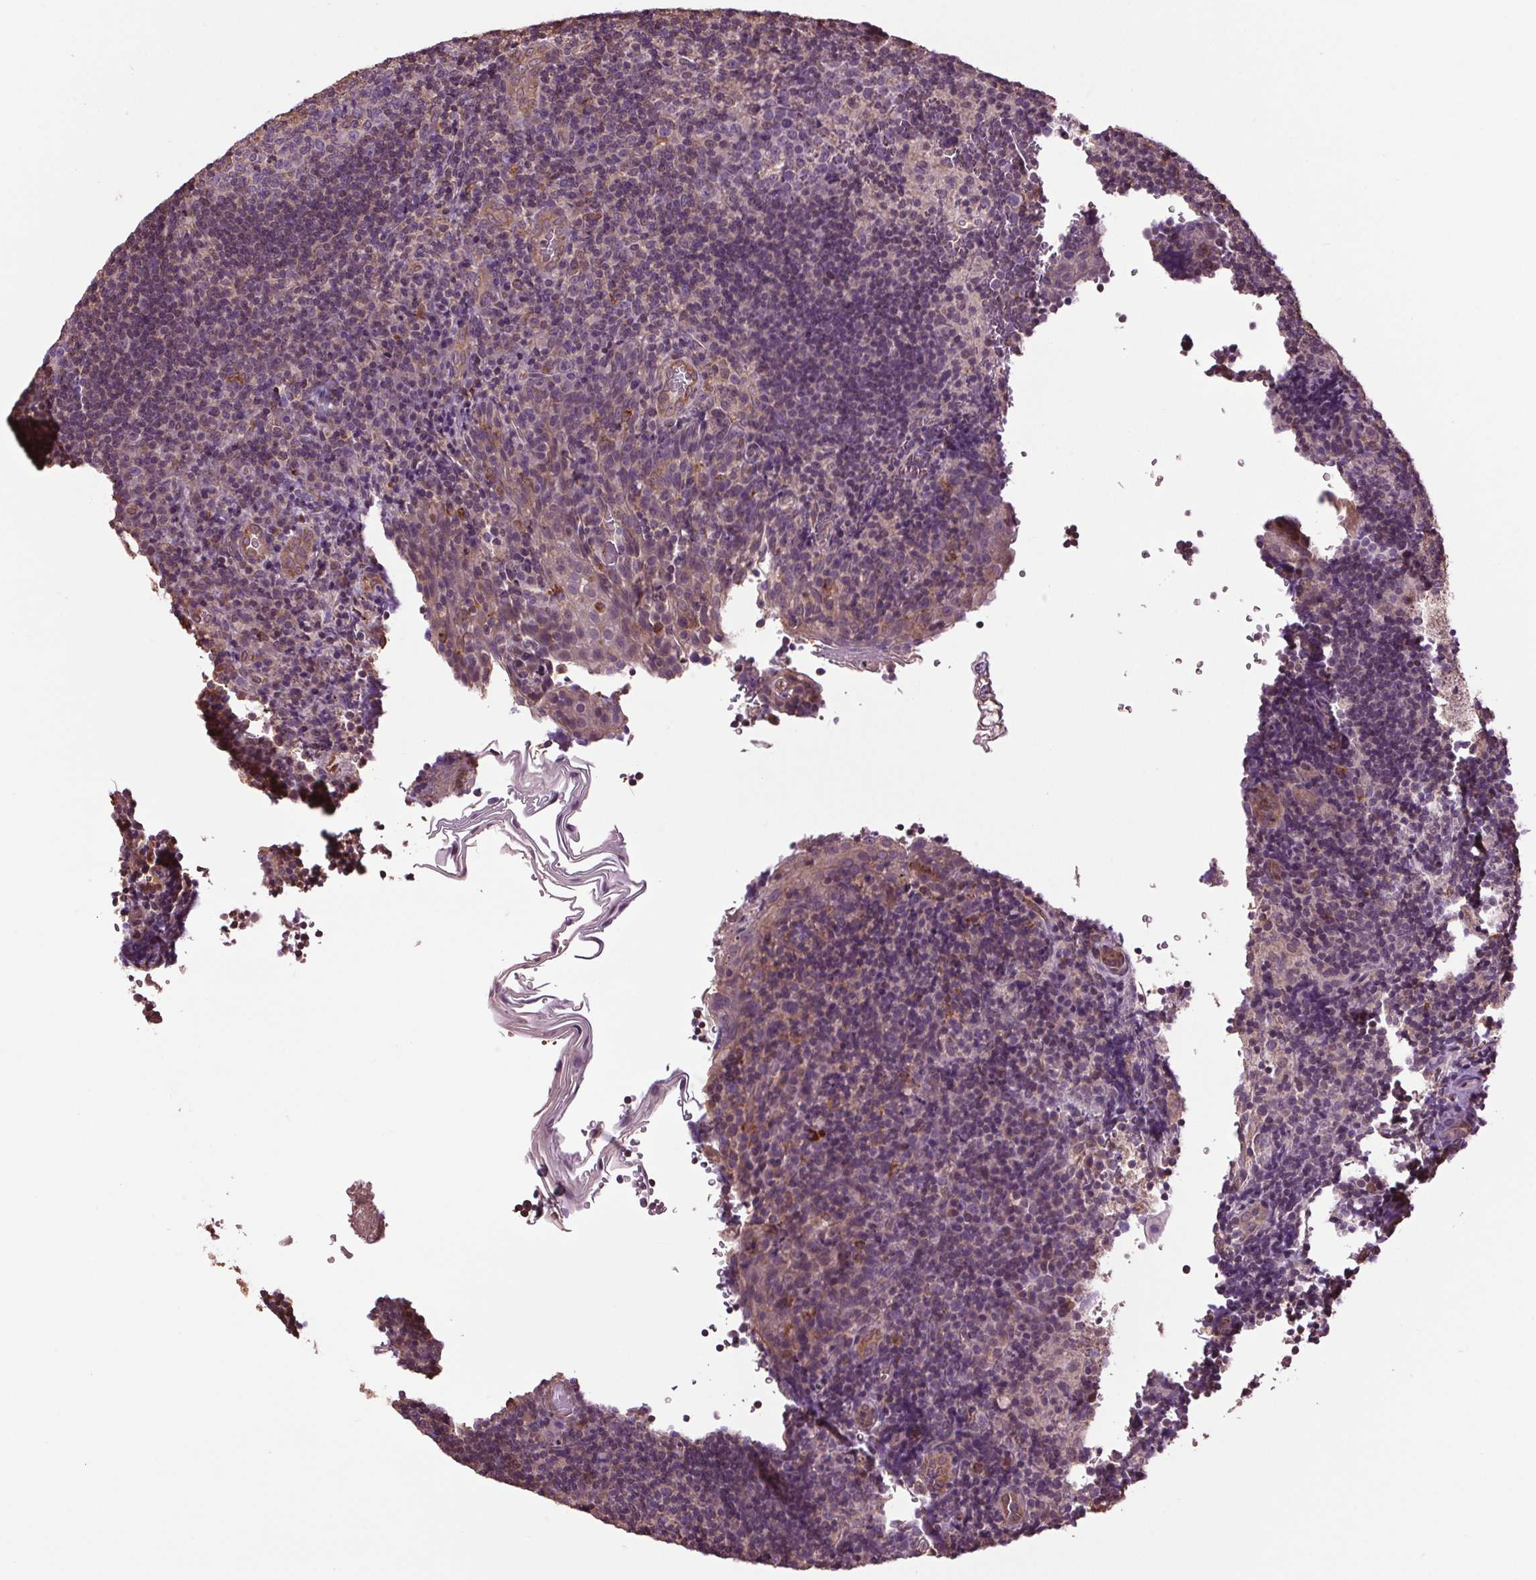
{"staining": {"intensity": "negative", "quantity": "none", "location": "none"}, "tissue": "tonsil", "cell_type": "Germinal center cells", "image_type": "normal", "snomed": [{"axis": "morphology", "description": "Normal tissue, NOS"}, {"axis": "topography", "description": "Tonsil"}], "caption": "A high-resolution histopathology image shows immunohistochemistry staining of unremarkable tonsil, which demonstrates no significant expression in germinal center cells. Brightfield microscopy of IHC stained with DAB (3,3'-diaminobenzidine) (brown) and hematoxylin (blue), captured at high magnification.", "gene": "RNPEP", "patient": {"sex": "male", "age": 17}}